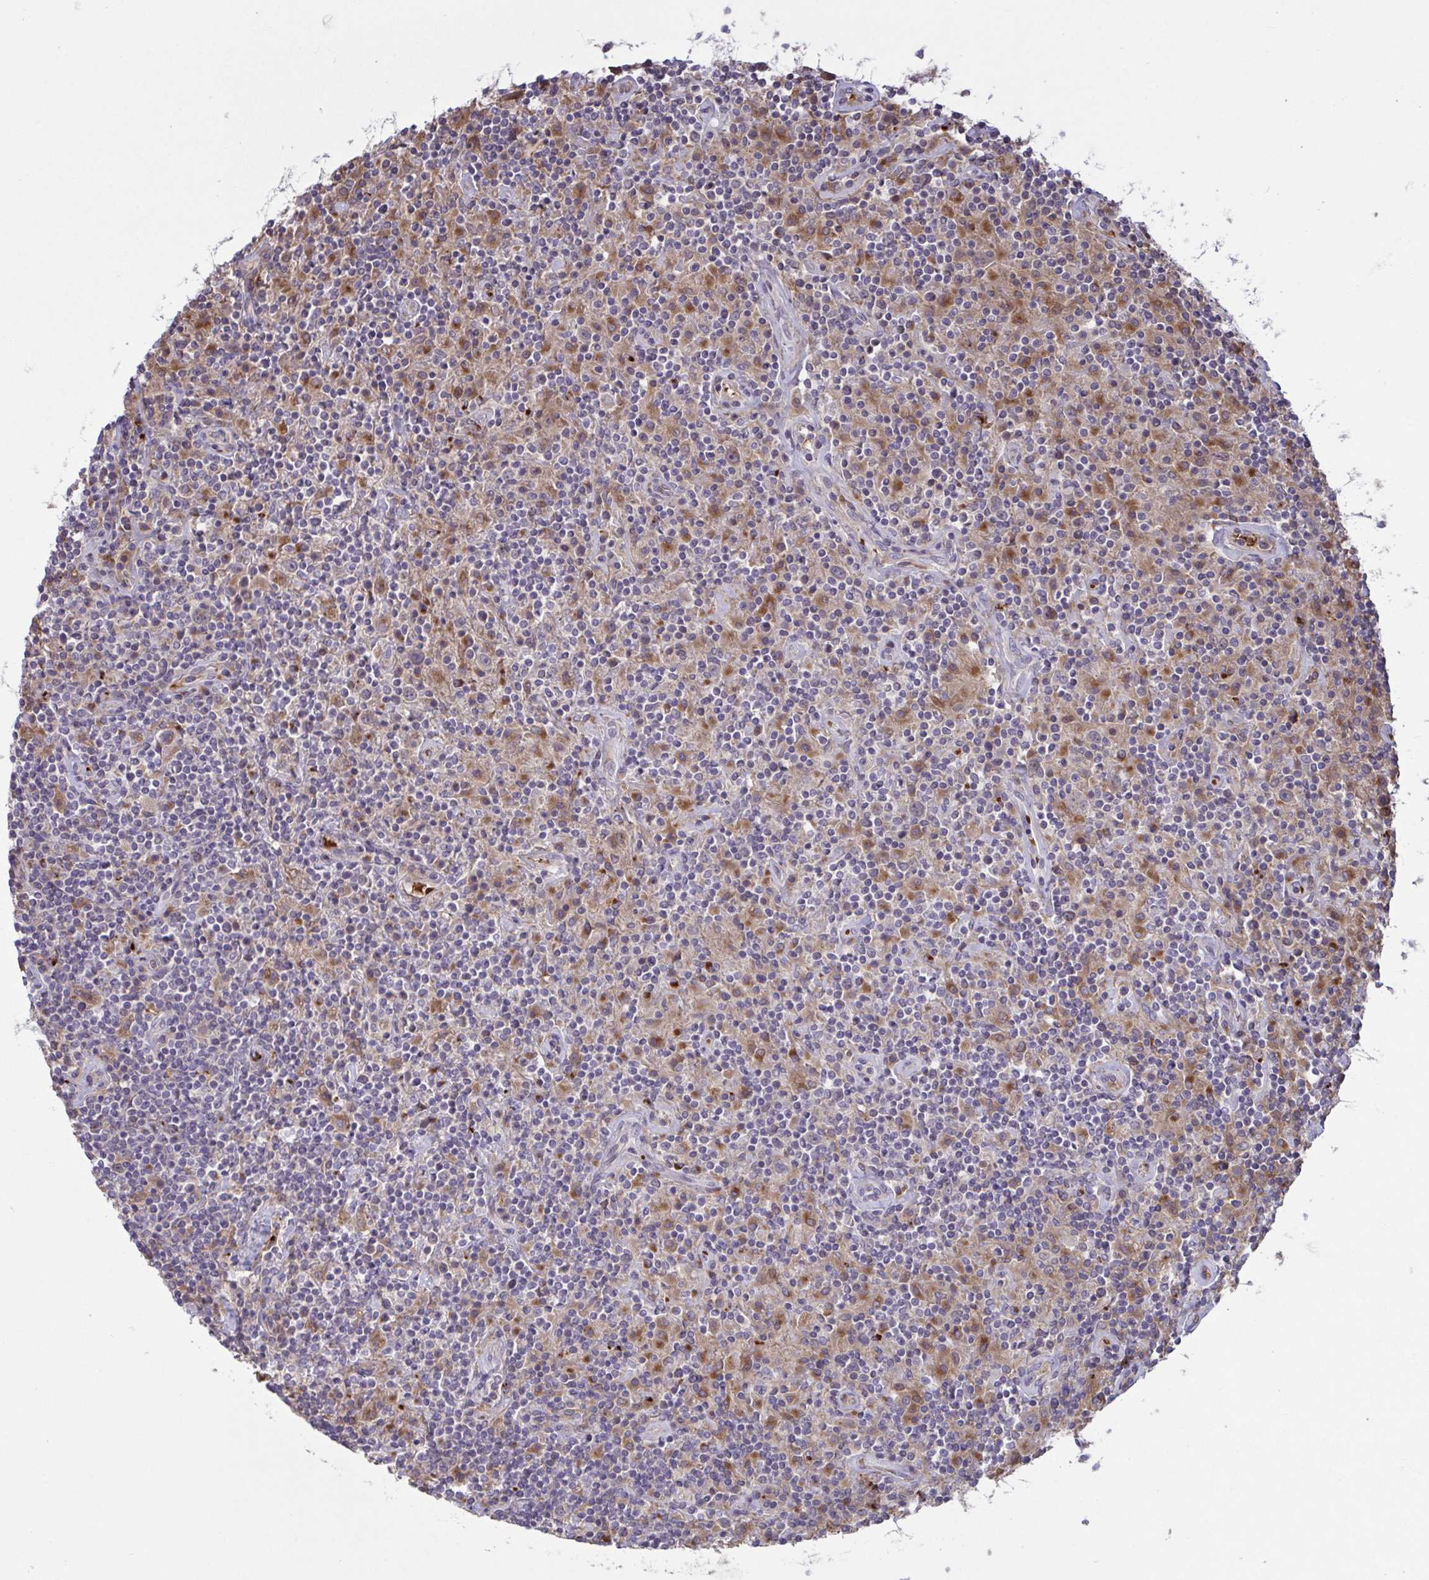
{"staining": {"intensity": "weak", "quantity": "<25%", "location": "cytoplasmic/membranous"}, "tissue": "lymphoma", "cell_type": "Tumor cells", "image_type": "cancer", "snomed": [{"axis": "morphology", "description": "Hodgkin's disease, NOS"}, {"axis": "topography", "description": "Lymph node"}], "caption": "A high-resolution image shows IHC staining of Hodgkin's disease, which shows no significant expression in tumor cells. The staining was performed using DAB to visualize the protein expression in brown, while the nuclei were stained in blue with hematoxylin (Magnification: 20x).", "gene": "IL1R1", "patient": {"sex": "male", "age": 70}}